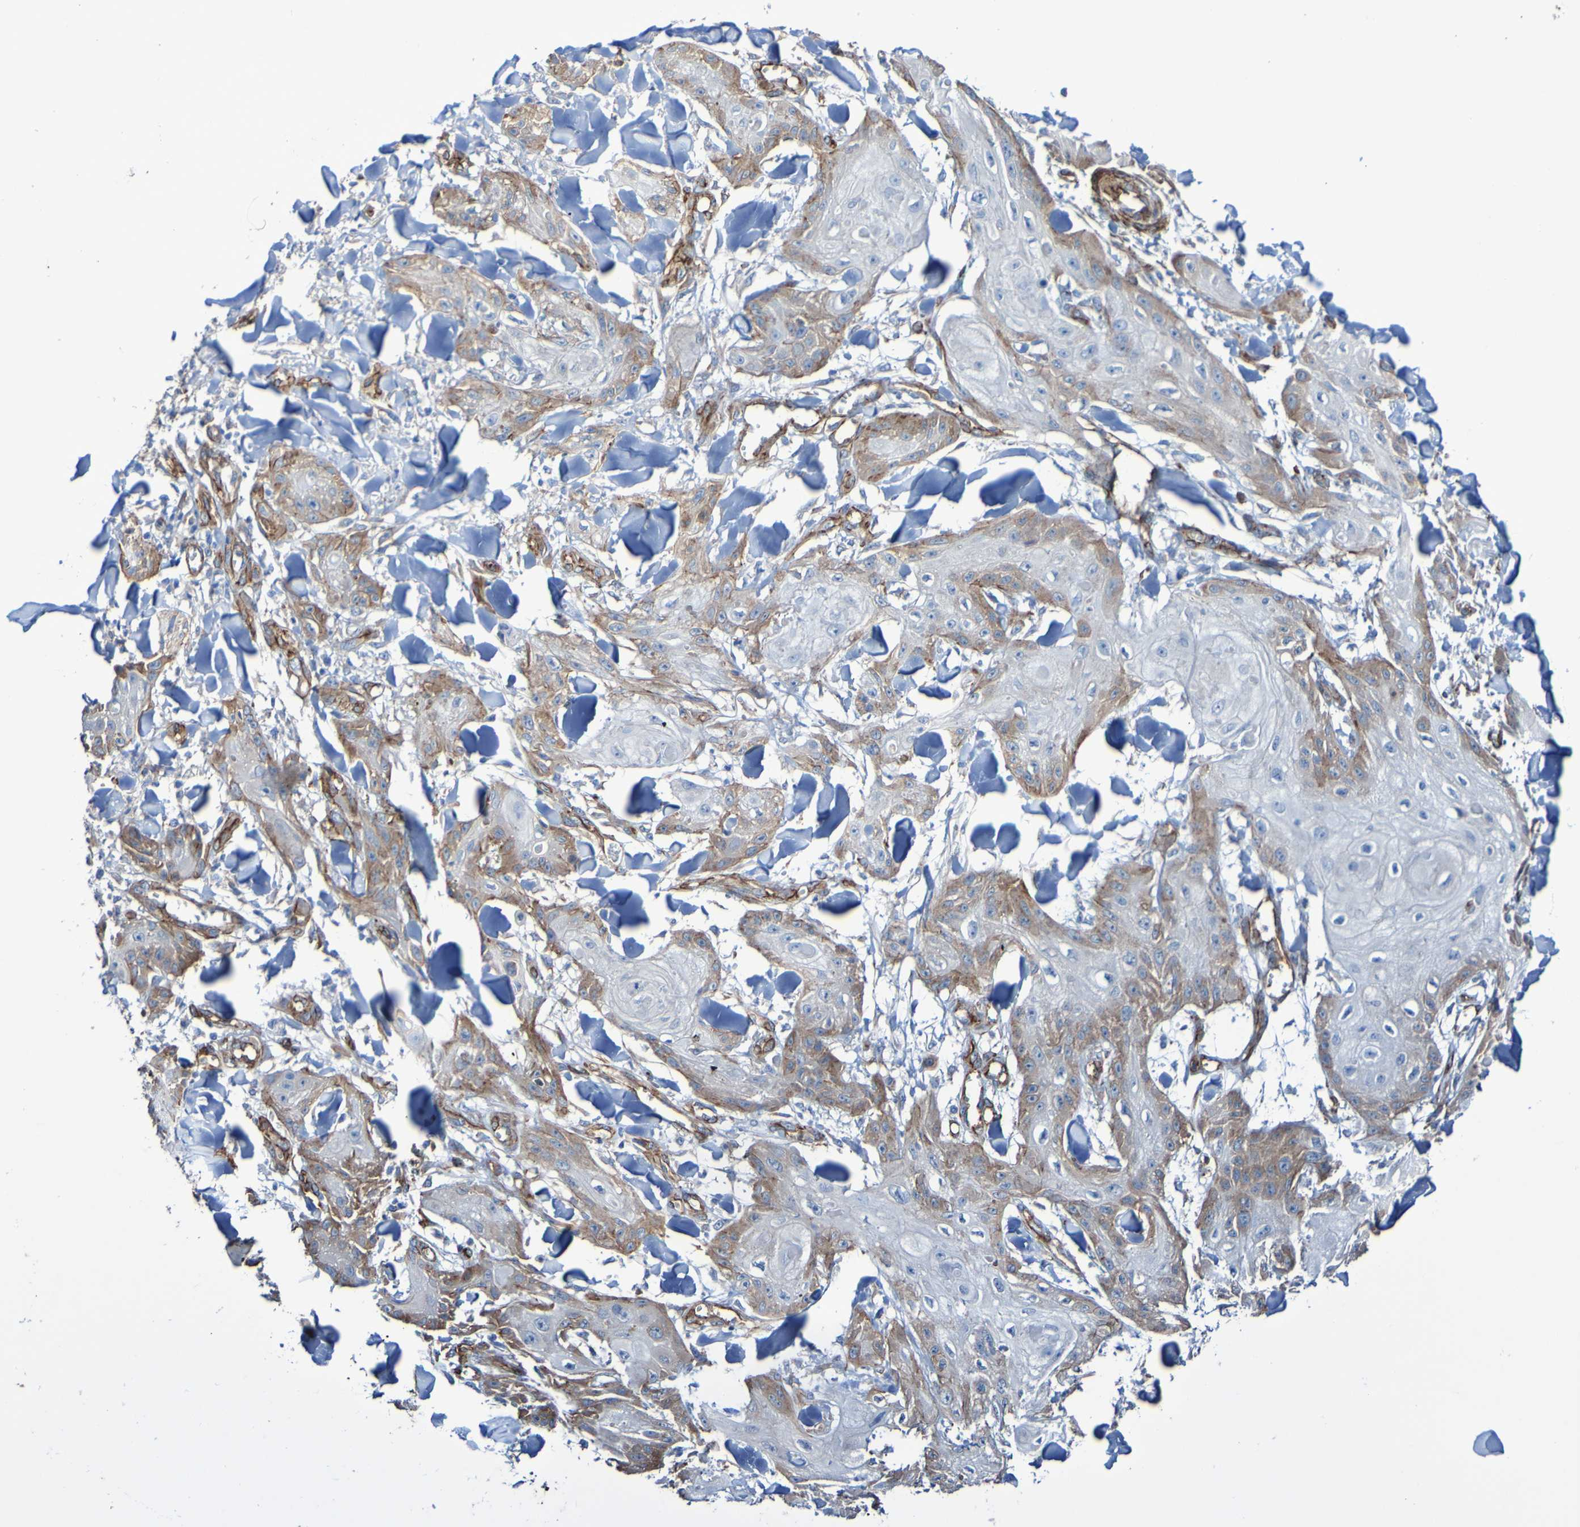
{"staining": {"intensity": "moderate", "quantity": "25%-75%", "location": "cytoplasmic/membranous"}, "tissue": "skin cancer", "cell_type": "Tumor cells", "image_type": "cancer", "snomed": [{"axis": "morphology", "description": "Squamous cell carcinoma, NOS"}, {"axis": "topography", "description": "Skin"}], "caption": "Brown immunohistochemical staining in human skin cancer reveals moderate cytoplasmic/membranous expression in about 25%-75% of tumor cells. The protein is stained brown, and the nuclei are stained in blue (DAB (3,3'-diaminobenzidine) IHC with brightfield microscopy, high magnification).", "gene": "ELMOD3", "patient": {"sex": "male", "age": 74}}